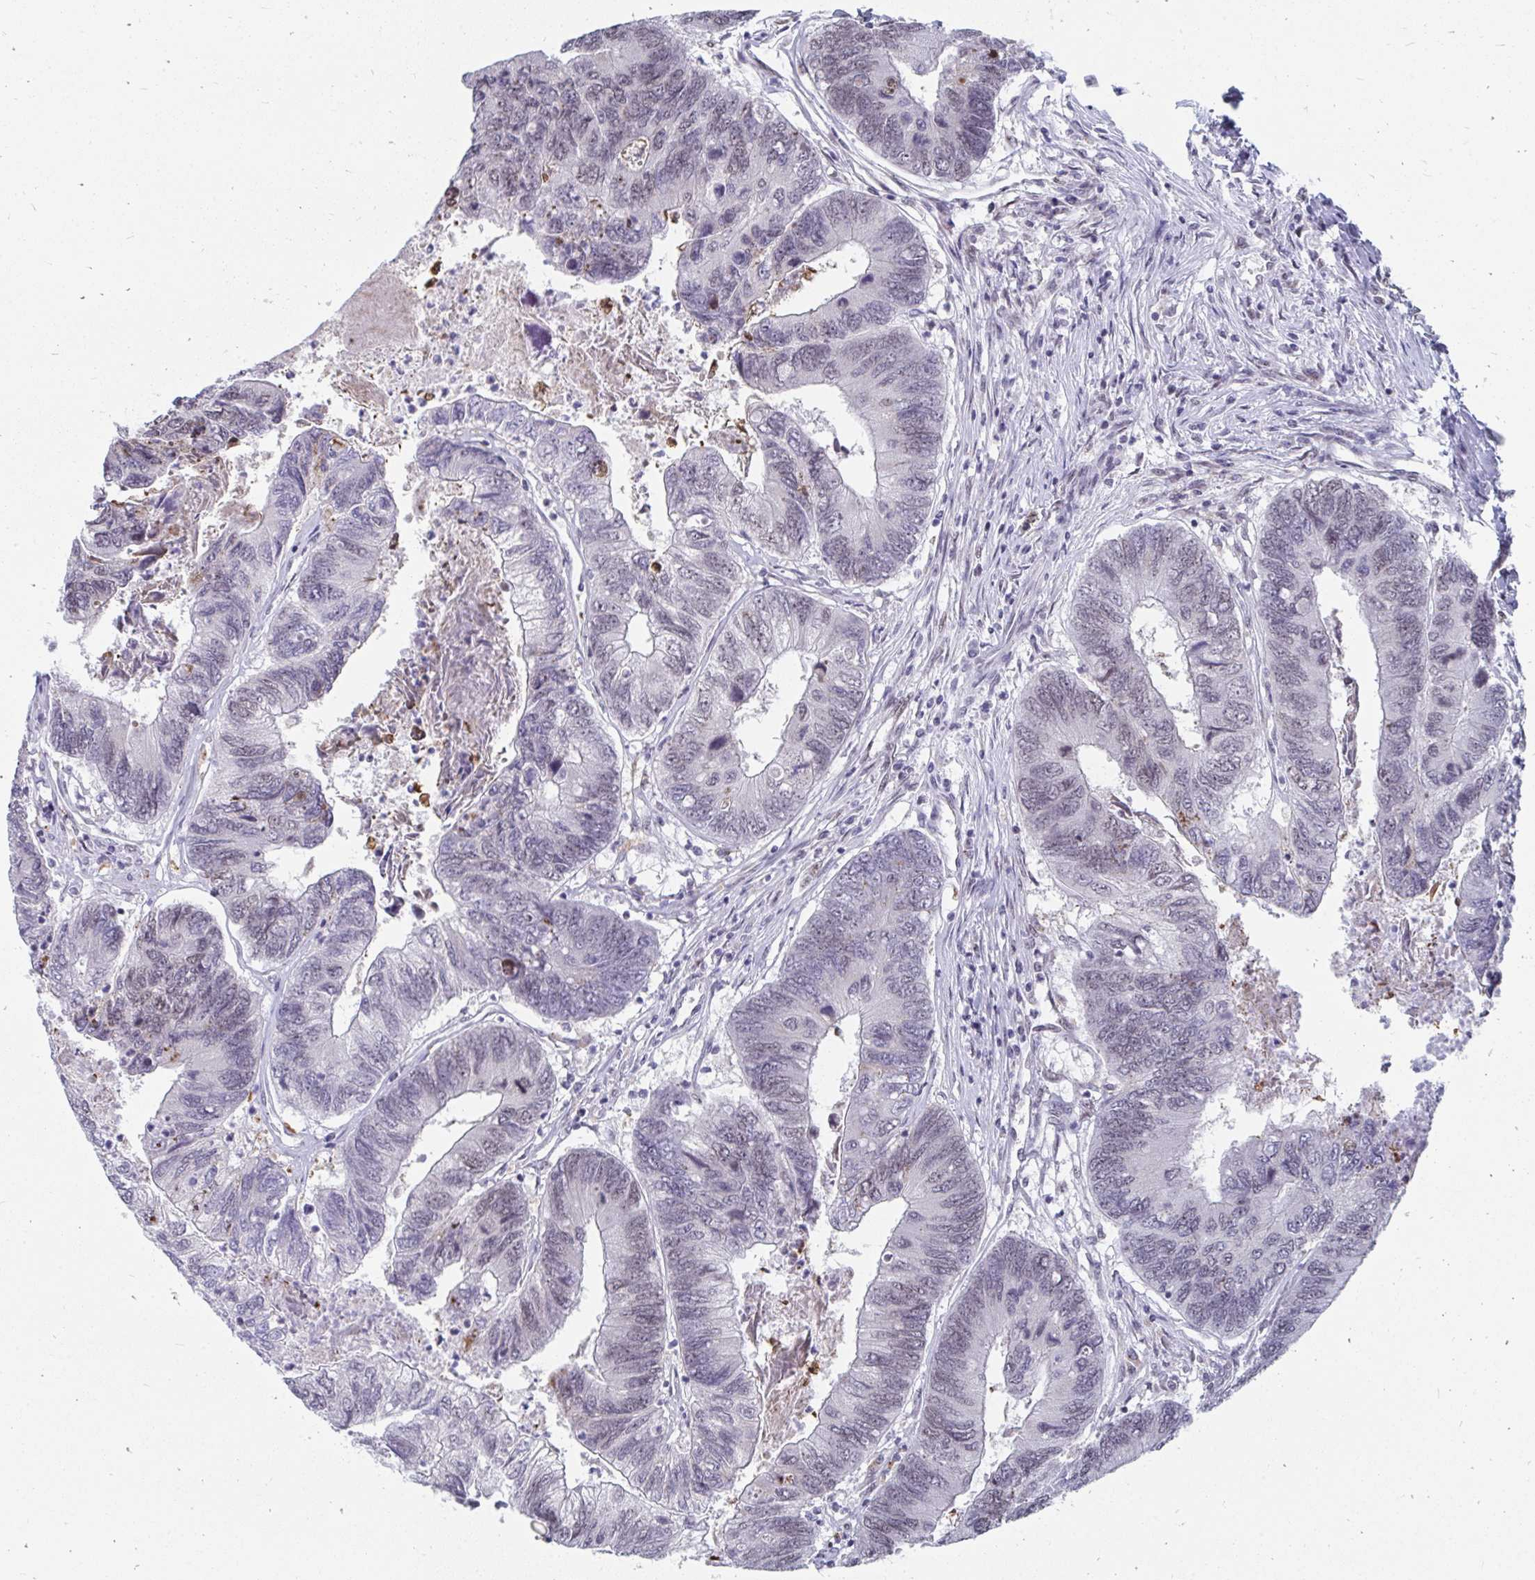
{"staining": {"intensity": "negative", "quantity": "none", "location": "none"}, "tissue": "colorectal cancer", "cell_type": "Tumor cells", "image_type": "cancer", "snomed": [{"axis": "morphology", "description": "Adenocarcinoma, NOS"}, {"axis": "topography", "description": "Colon"}], "caption": "Photomicrograph shows no significant protein expression in tumor cells of adenocarcinoma (colorectal). (IHC, brightfield microscopy, high magnification).", "gene": "TRIP12", "patient": {"sex": "female", "age": 67}}